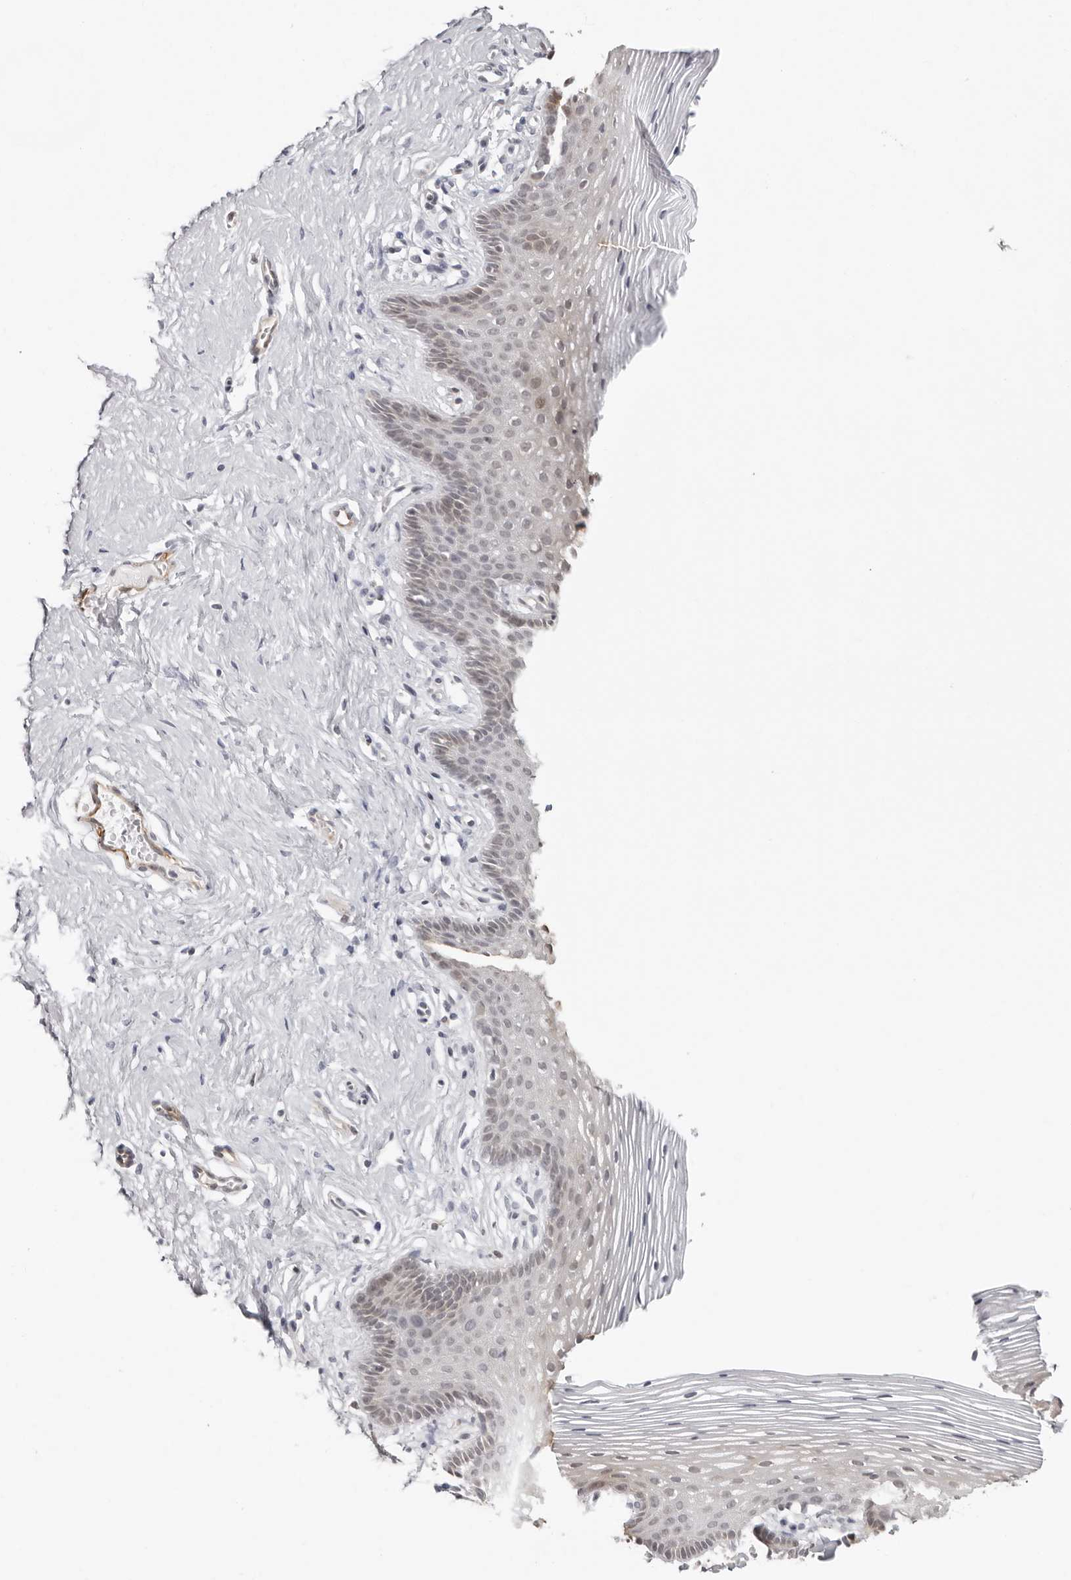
{"staining": {"intensity": "moderate", "quantity": "25%-75%", "location": "cytoplasmic/membranous"}, "tissue": "vagina", "cell_type": "Squamous epithelial cells", "image_type": "normal", "snomed": [{"axis": "morphology", "description": "Normal tissue, NOS"}, {"axis": "topography", "description": "Vagina"}], "caption": "Protein staining by immunohistochemistry (IHC) exhibits moderate cytoplasmic/membranous staining in approximately 25%-75% of squamous epithelial cells in benign vagina.", "gene": "UNK", "patient": {"sex": "female", "age": 32}}